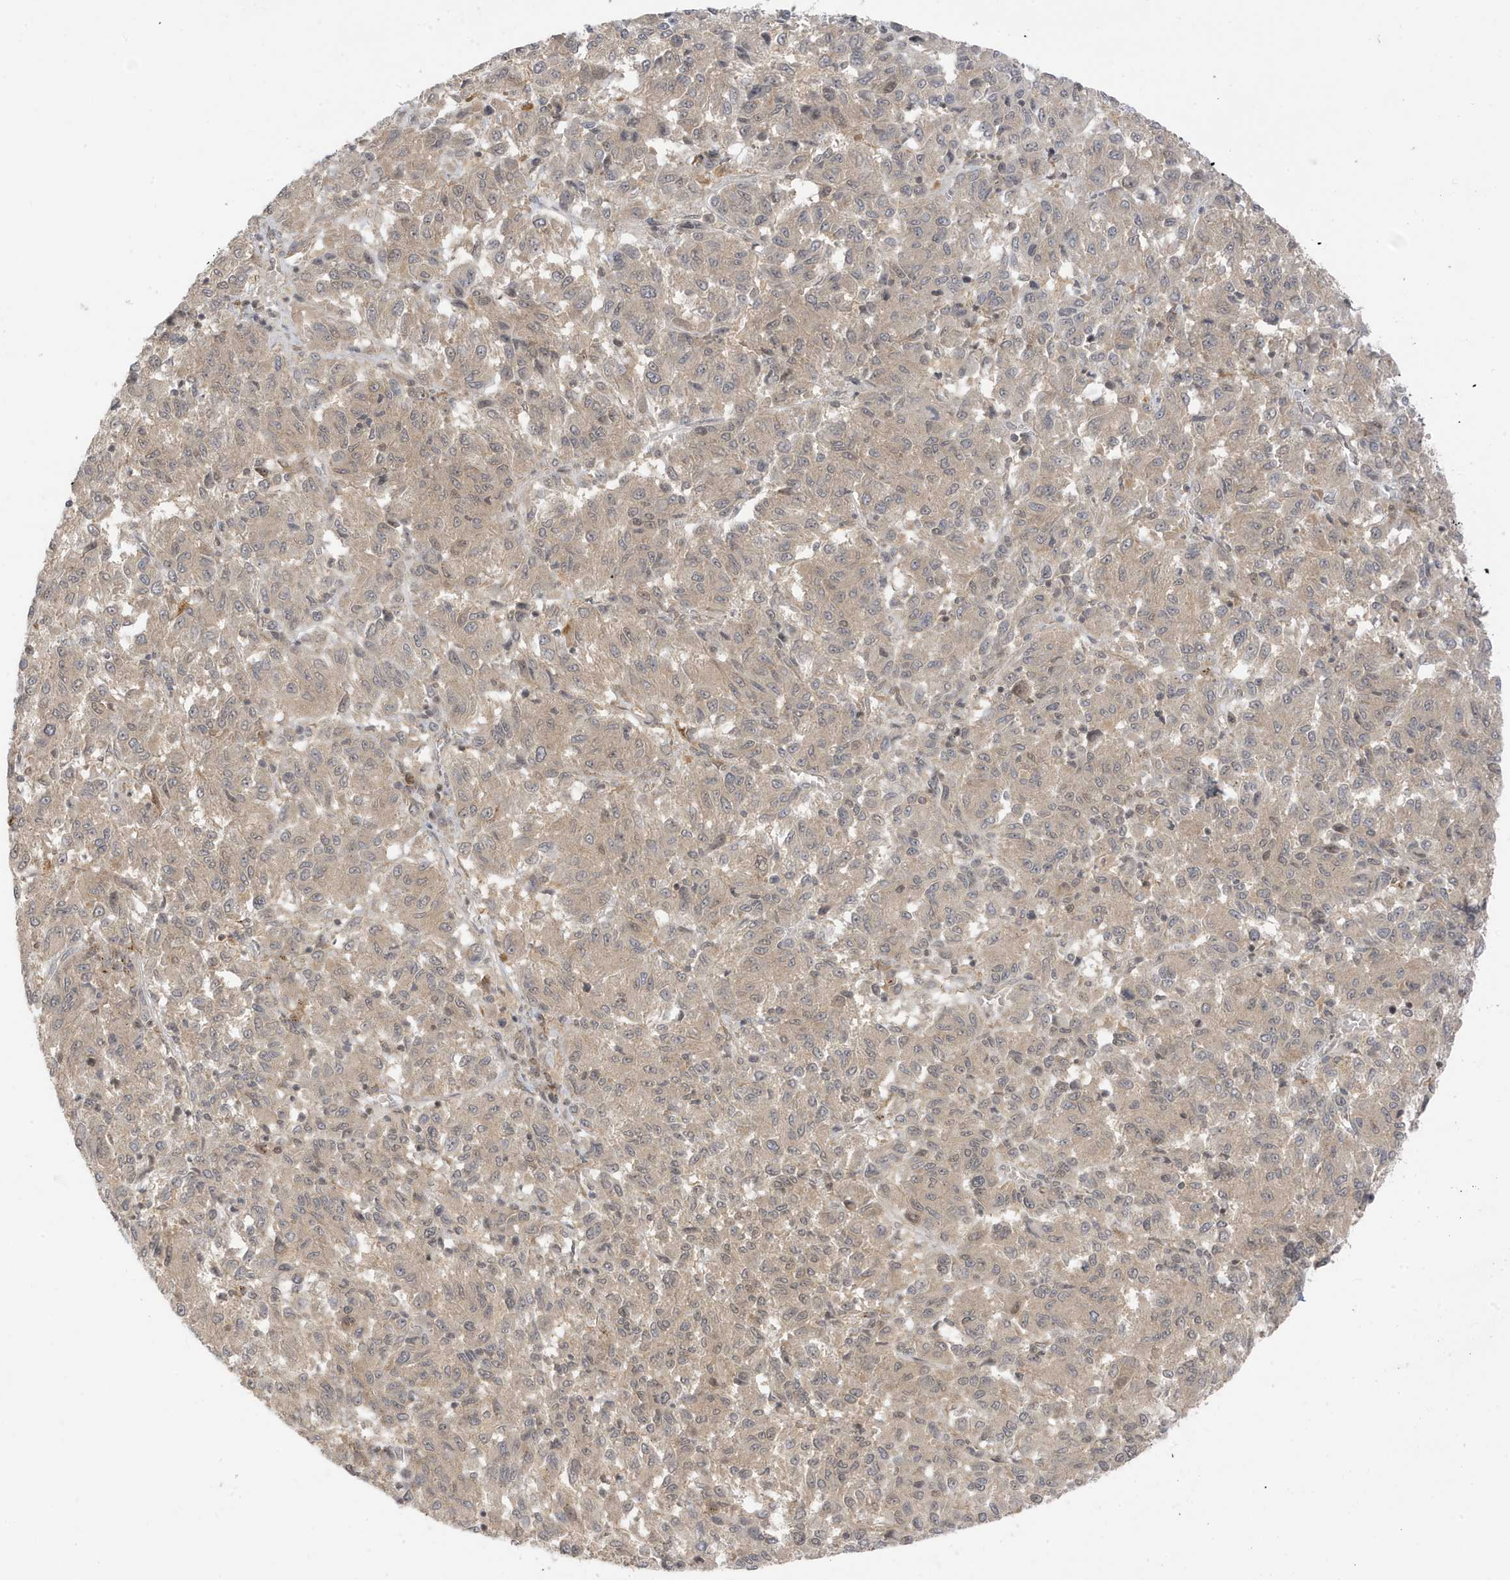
{"staining": {"intensity": "weak", "quantity": ">75%", "location": "cytoplasmic/membranous,nuclear"}, "tissue": "melanoma", "cell_type": "Tumor cells", "image_type": "cancer", "snomed": [{"axis": "morphology", "description": "Malignant melanoma, Metastatic site"}, {"axis": "topography", "description": "Lung"}], "caption": "Immunohistochemistry (IHC) (DAB (3,3'-diaminobenzidine)) staining of malignant melanoma (metastatic site) demonstrates weak cytoplasmic/membranous and nuclear protein positivity in approximately >75% of tumor cells. The staining is performed using DAB (3,3'-diaminobenzidine) brown chromogen to label protein expression. The nuclei are counter-stained blue using hematoxylin.", "gene": "TAB3", "patient": {"sex": "male", "age": 64}}